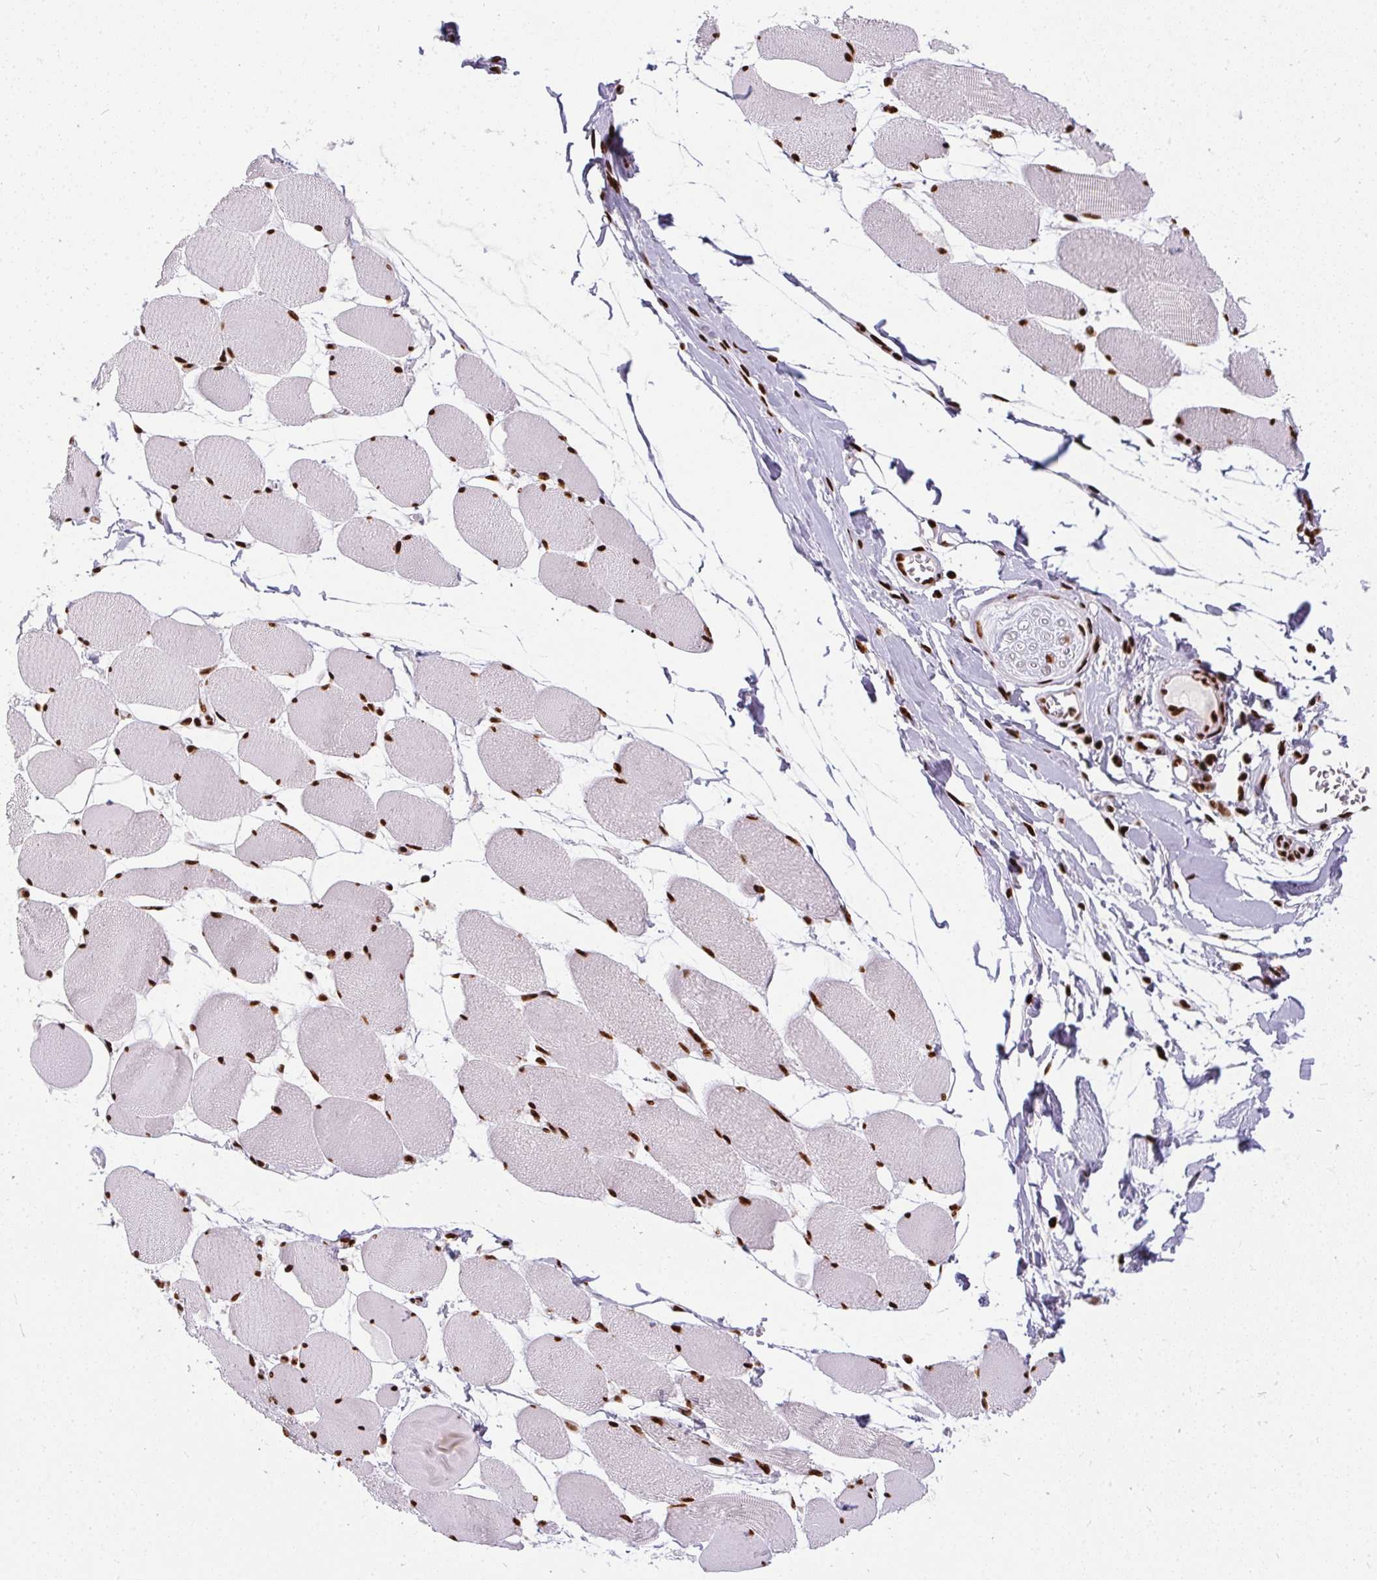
{"staining": {"intensity": "strong", "quantity": ">75%", "location": "nuclear"}, "tissue": "skeletal muscle", "cell_type": "Myocytes", "image_type": "normal", "snomed": [{"axis": "morphology", "description": "Normal tissue, NOS"}, {"axis": "topography", "description": "Skeletal muscle"}], "caption": "Protein staining reveals strong nuclear positivity in approximately >75% of myocytes in unremarkable skeletal muscle. (DAB = brown stain, brightfield microscopy at high magnification).", "gene": "PAGE3", "patient": {"sex": "female", "age": 75}}